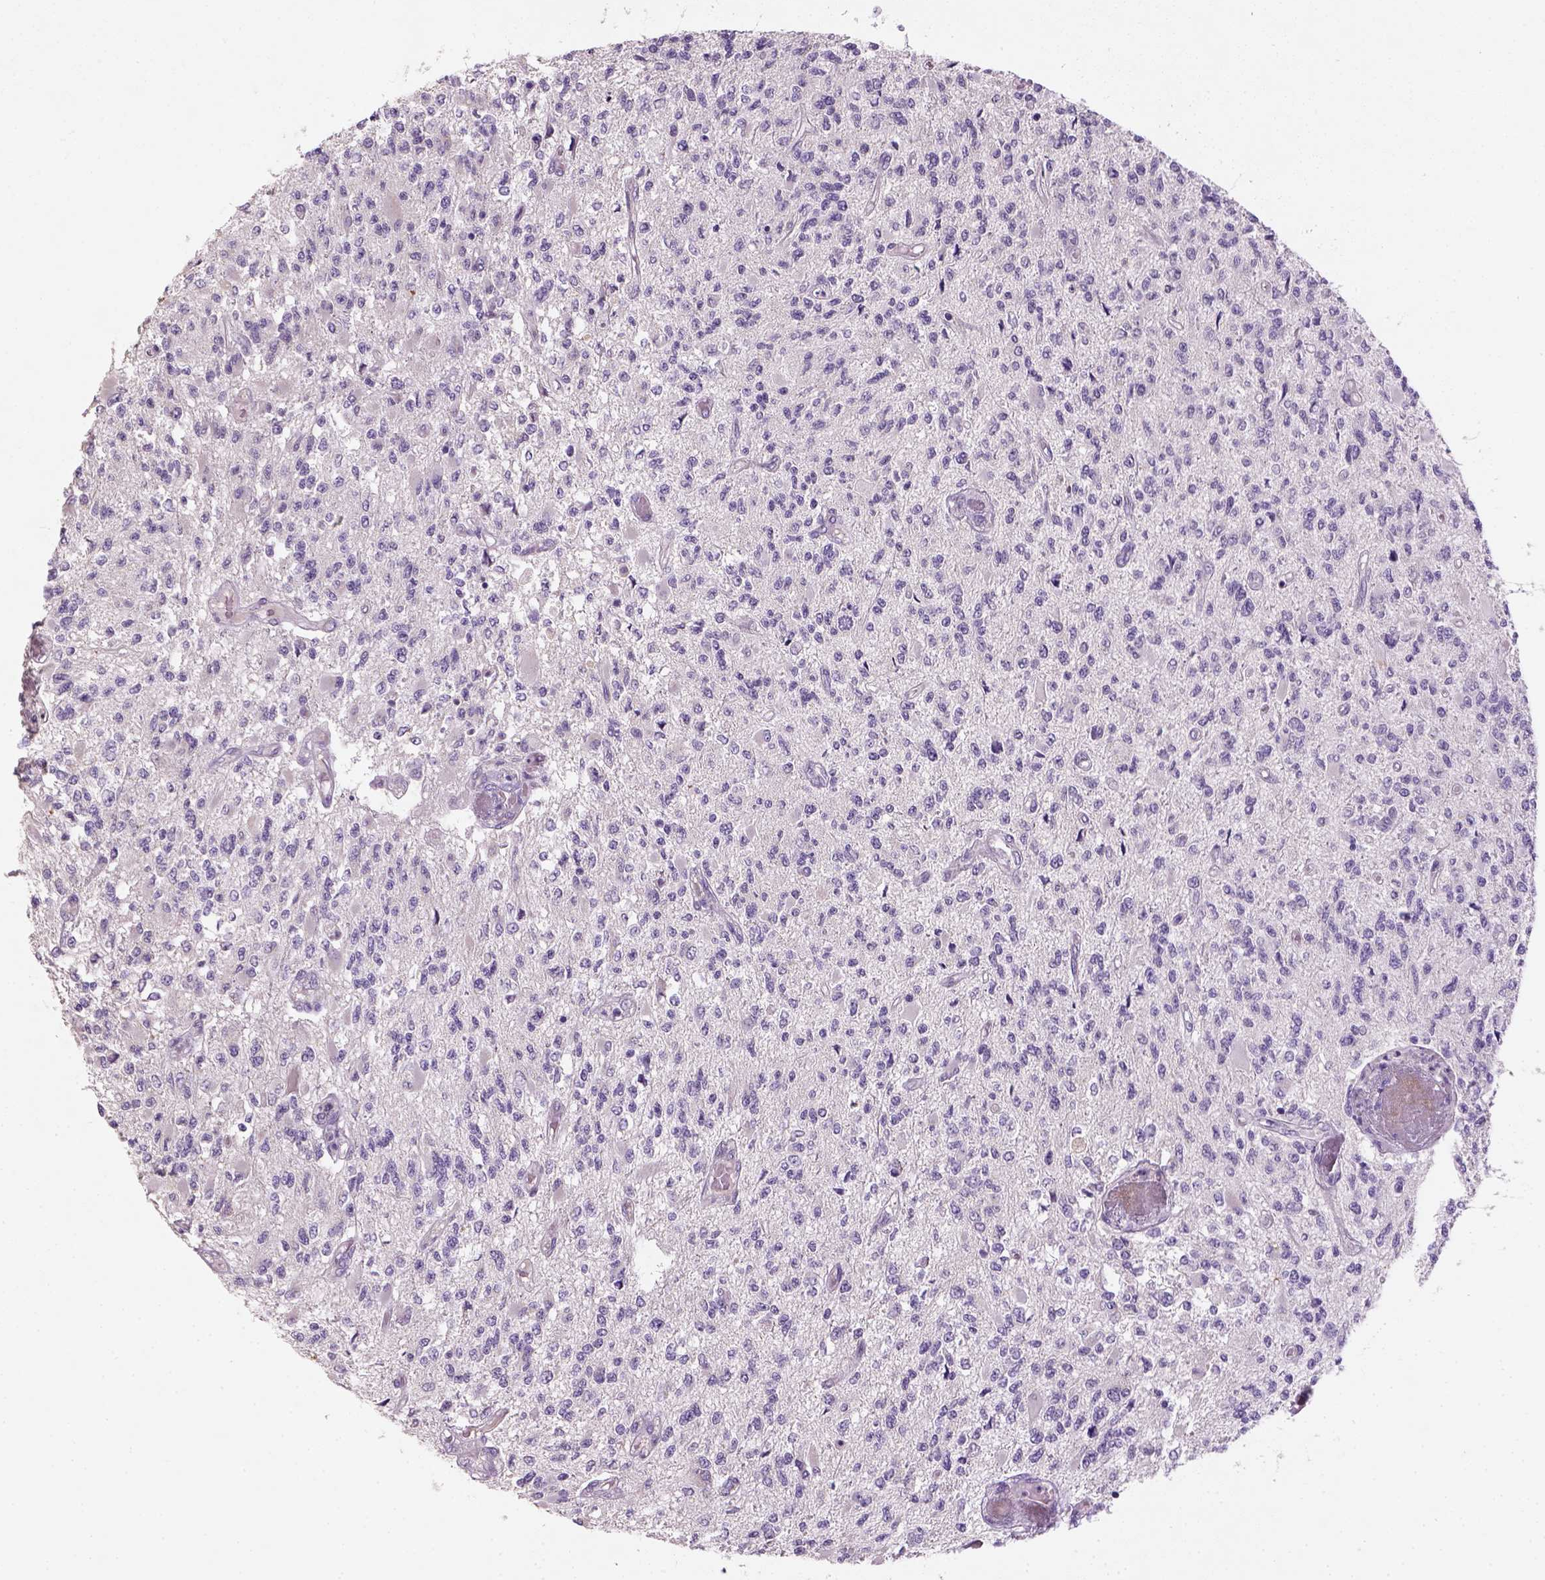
{"staining": {"intensity": "negative", "quantity": "none", "location": "none"}, "tissue": "glioma", "cell_type": "Tumor cells", "image_type": "cancer", "snomed": [{"axis": "morphology", "description": "Glioma, malignant, High grade"}, {"axis": "topography", "description": "Brain"}], "caption": "Immunohistochemistry image of malignant glioma (high-grade) stained for a protein (brown), which demonstrates no positivity in tumor cells.", "gene": "NUDT6", "patient": {"sex": "female", "age": 63}}